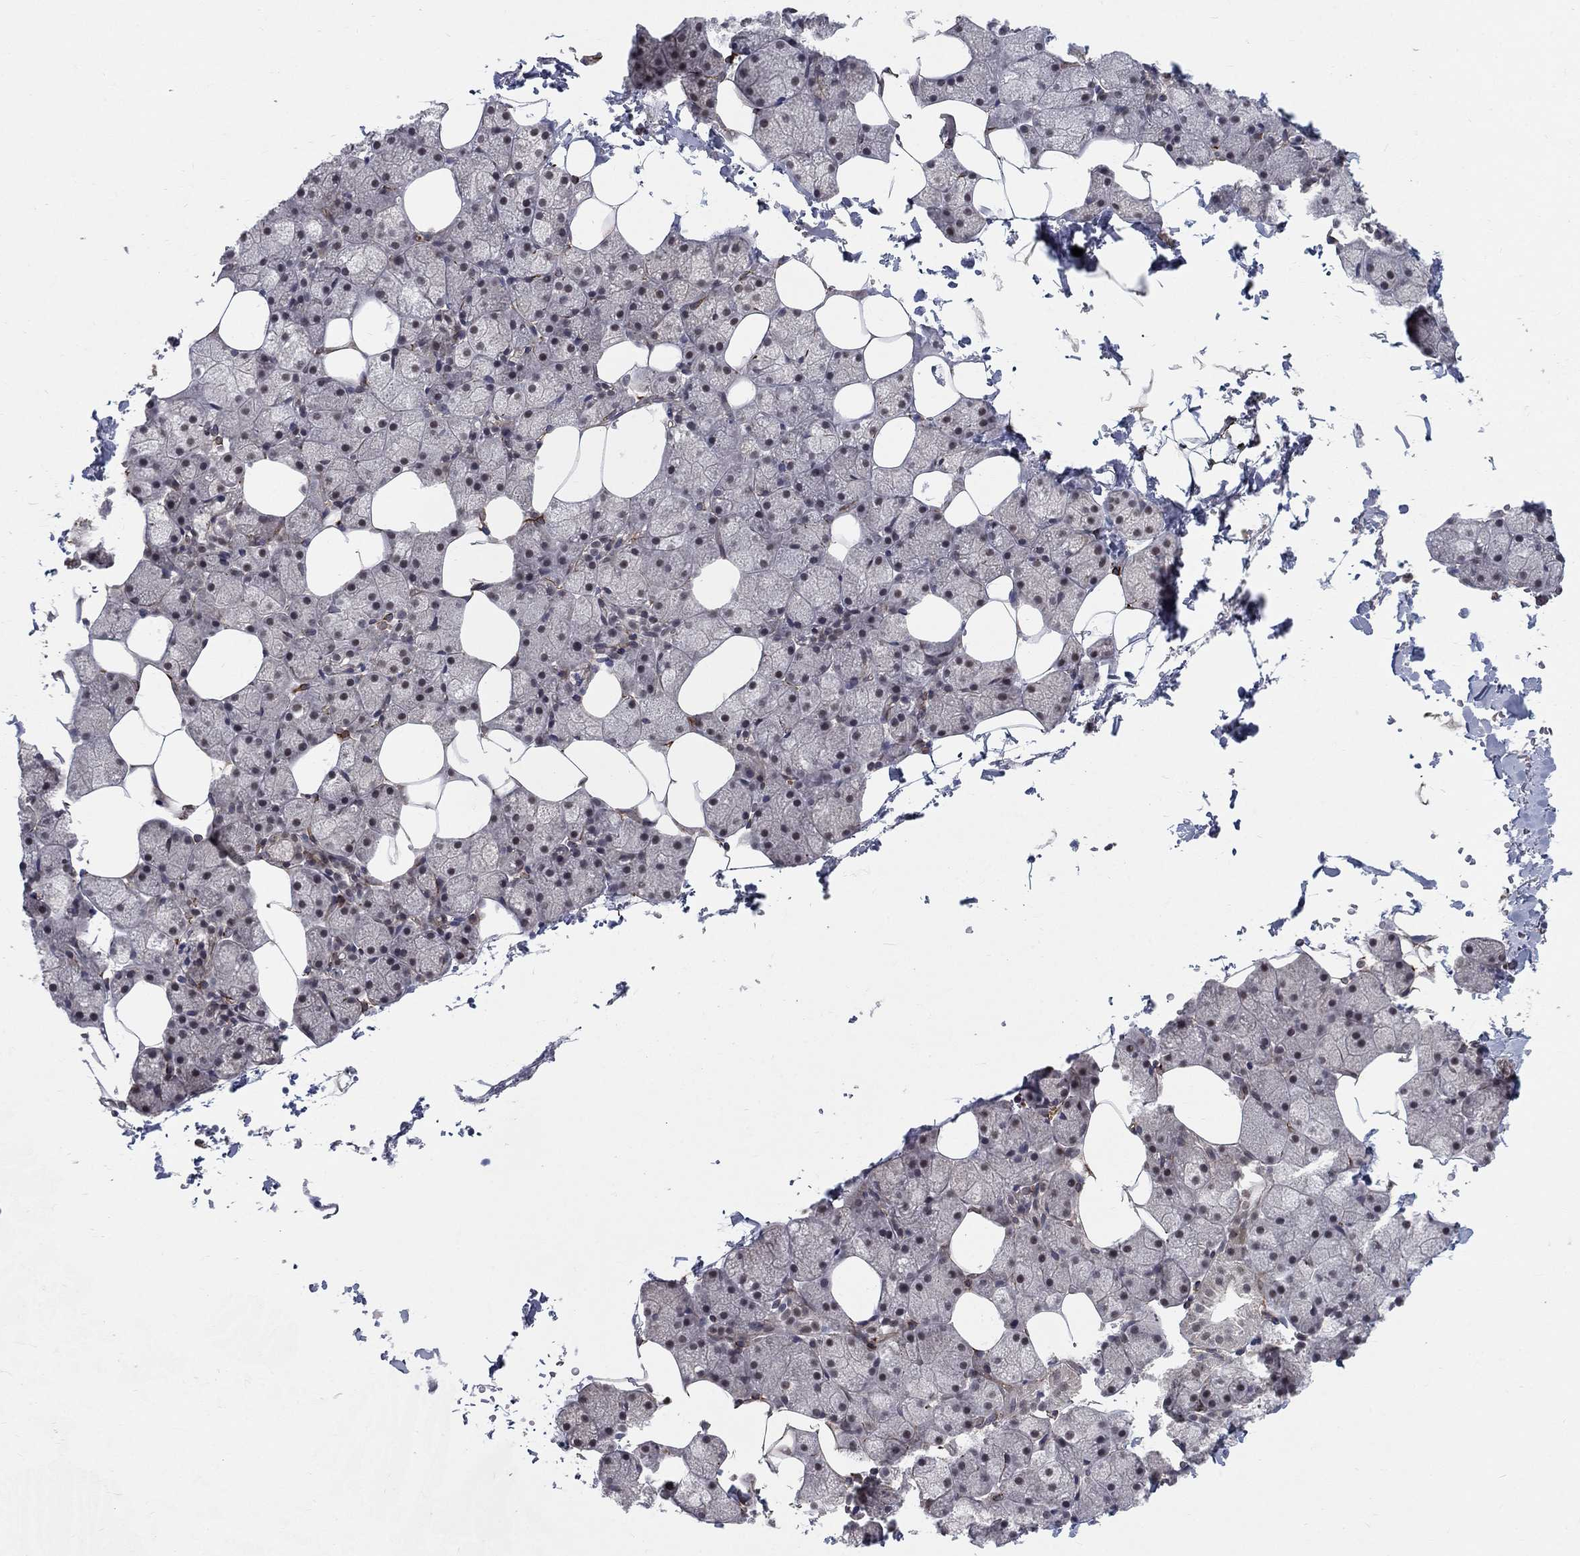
{"staining": {"intensity": "weak", "quantity": "<25%", "location": "cytoplasmic/membranous,nuclear"}, "tissue": "salivary gland", "cell_type": "Glandular cells", "image_type": "normal", "snomed": [{"axis": "morphology", "description": "Normal tissue, NOS"}, {"axis": "topography", "description": "Salivary gland"}], "caption": "This is a histopathology image of IHC staining of benign salivary gland, which shows no positivity in glandular cells. The staining is performed using DAB brown chromogen with nuclei counter-stained in using hematoxylin.", "gene": "MSRA", "patient": {"sex": "male", "age": 38}}